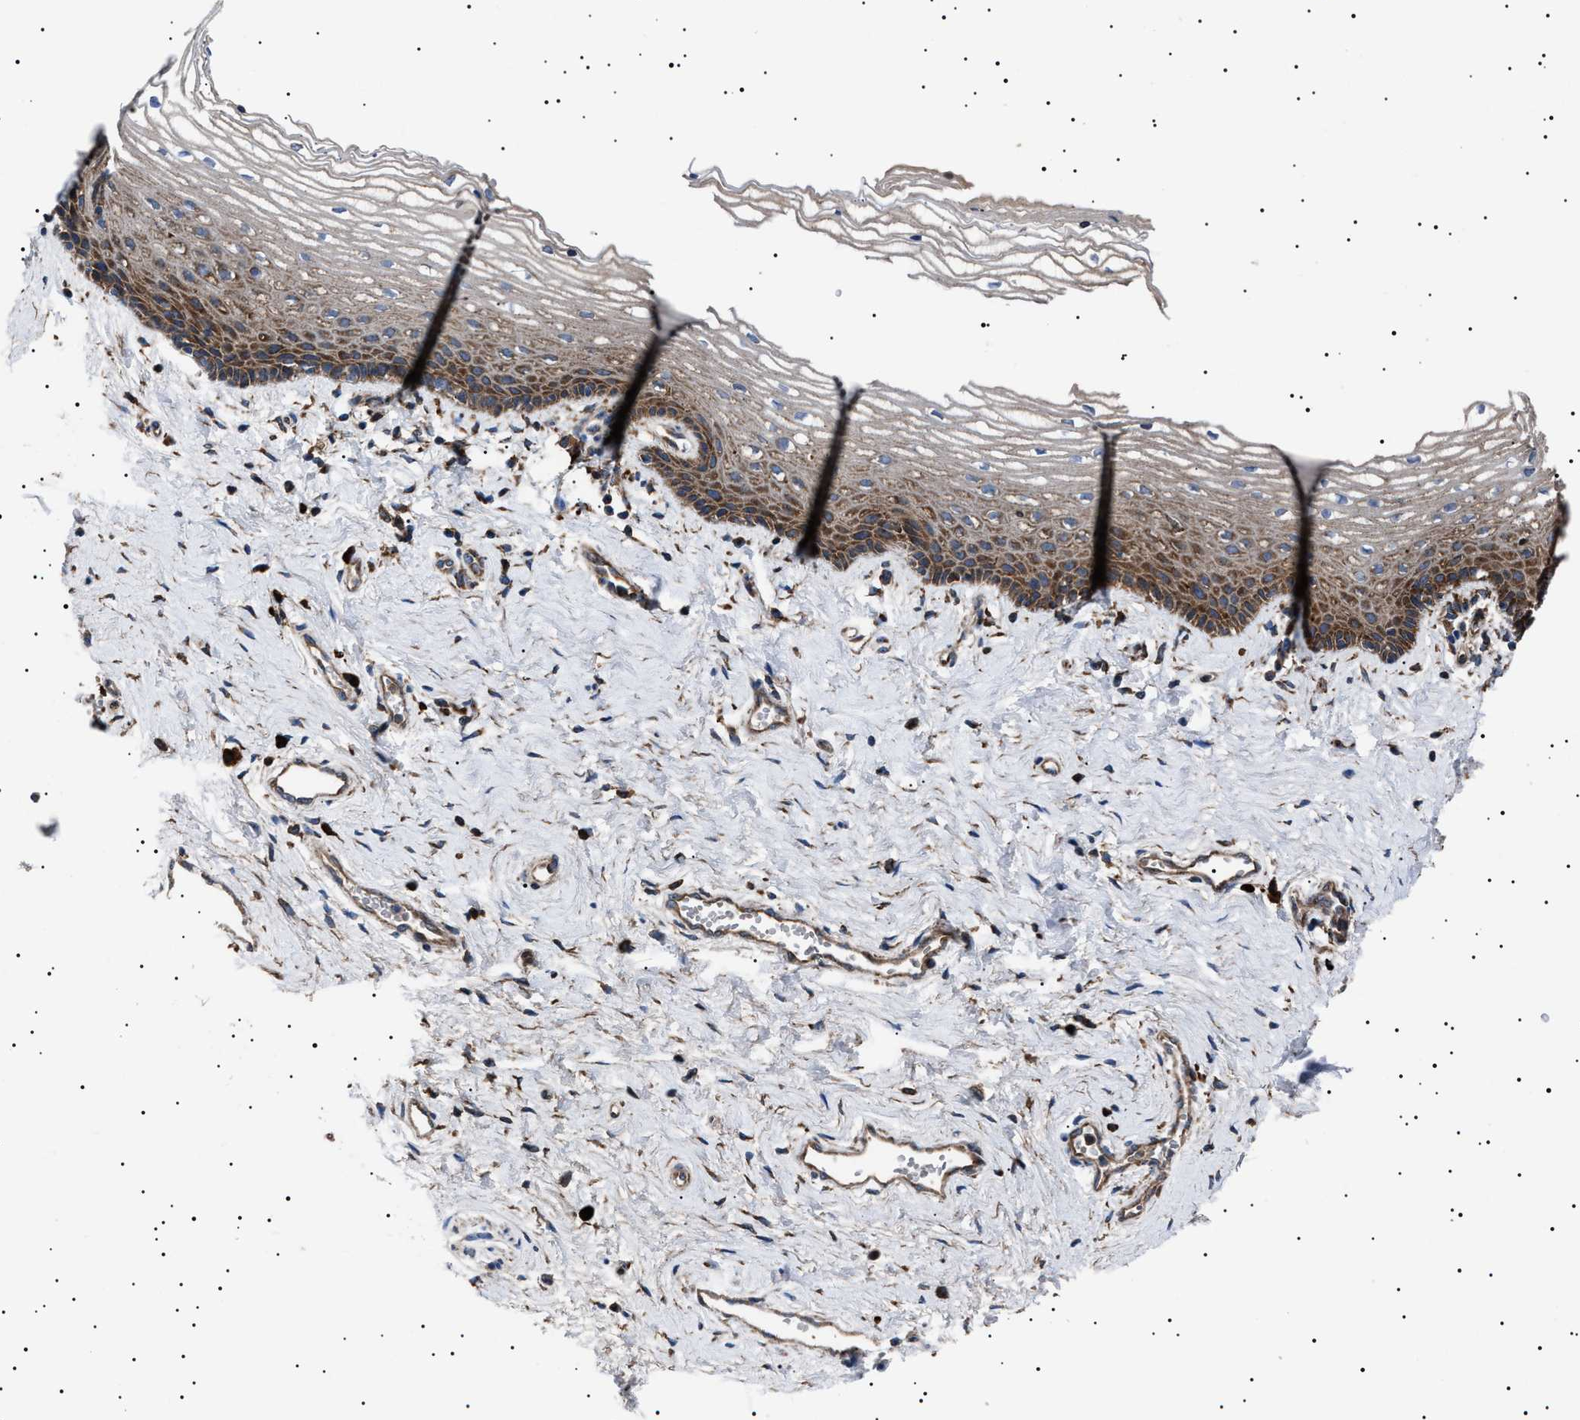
{"staining": {"intensity": "moderate", "quantity": ">75%", "location": "cytoplasmic/membranous"}, "tissue": "vagina", "cell_type": "Squamous epithelial cells", "image_type": "normal", "snomed": [{"axis": "morphology", "description": "Normal tissue, NOS"}, {"axis": "topography", "description": "Vagina"}], "caption": "Protein staining demonstrates moderate cytoplasmic/membranous staining in approximately >75% of squamous epithelial cells in normal vagina.", "gene": "TOP1MT", "patient": {"sex": "female", "age": 46}}